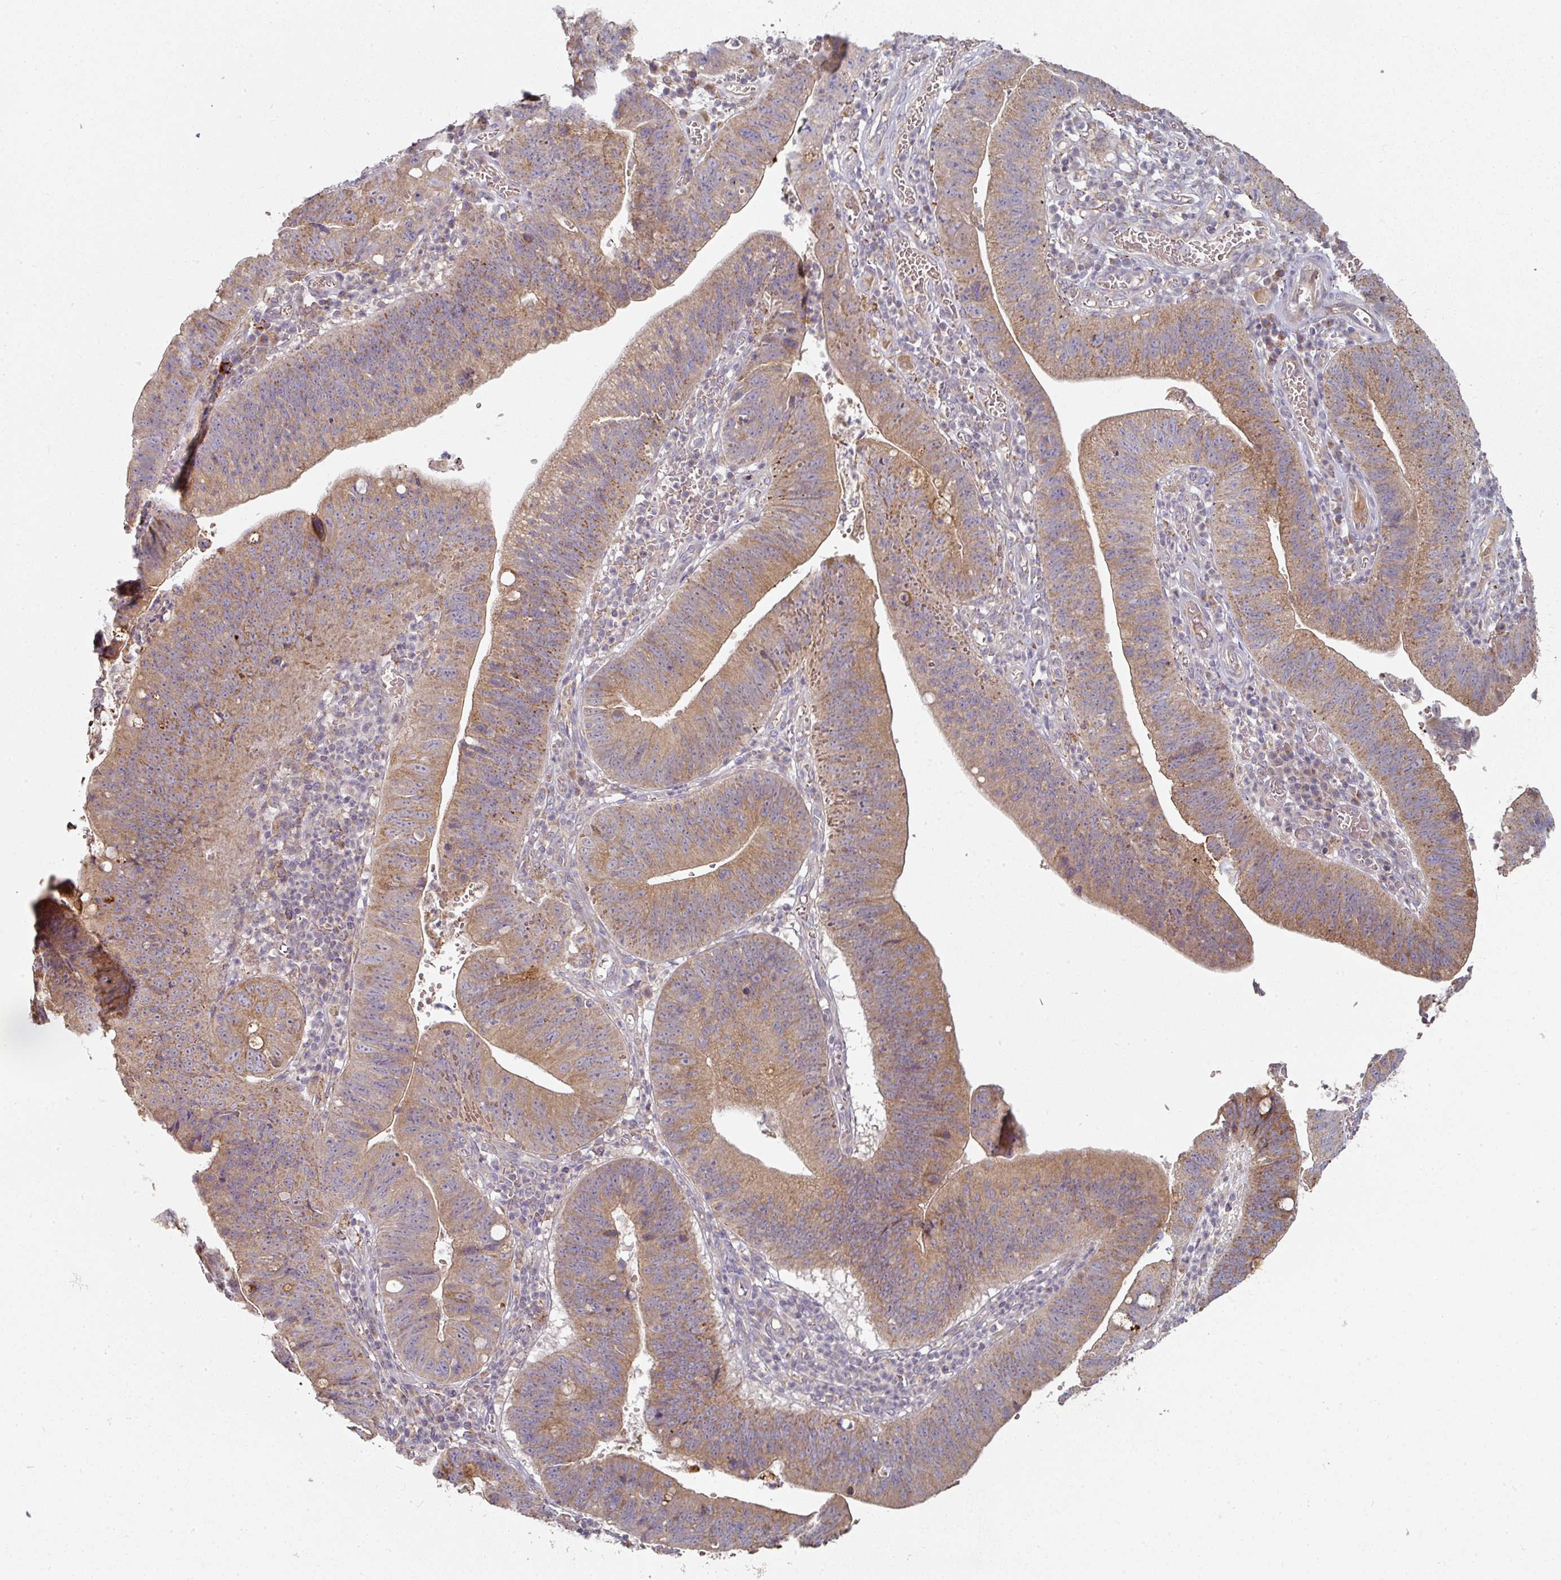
{"staining": {"intensity": "moderate", "quantity": ">75%", "location": "cytoplasmic/membranous"}, "tissue": "stomach cancer", "cell_type": "Tumor cells", "image_type": "cancer", "snomed": [{"axis": "morphology", "description": "Adenocarcinoma, NOS"}, {"axis": "topography", "description": "Stomach"}], "caption": "Protein analysis of stomach adenocarcinoma tissue demonstrates moderate cytoplasmic/membranous staining in approximately >75% of tumor cells.", "gene": "DNAJC7", "patient": {"sex": "male", "age": 59}}